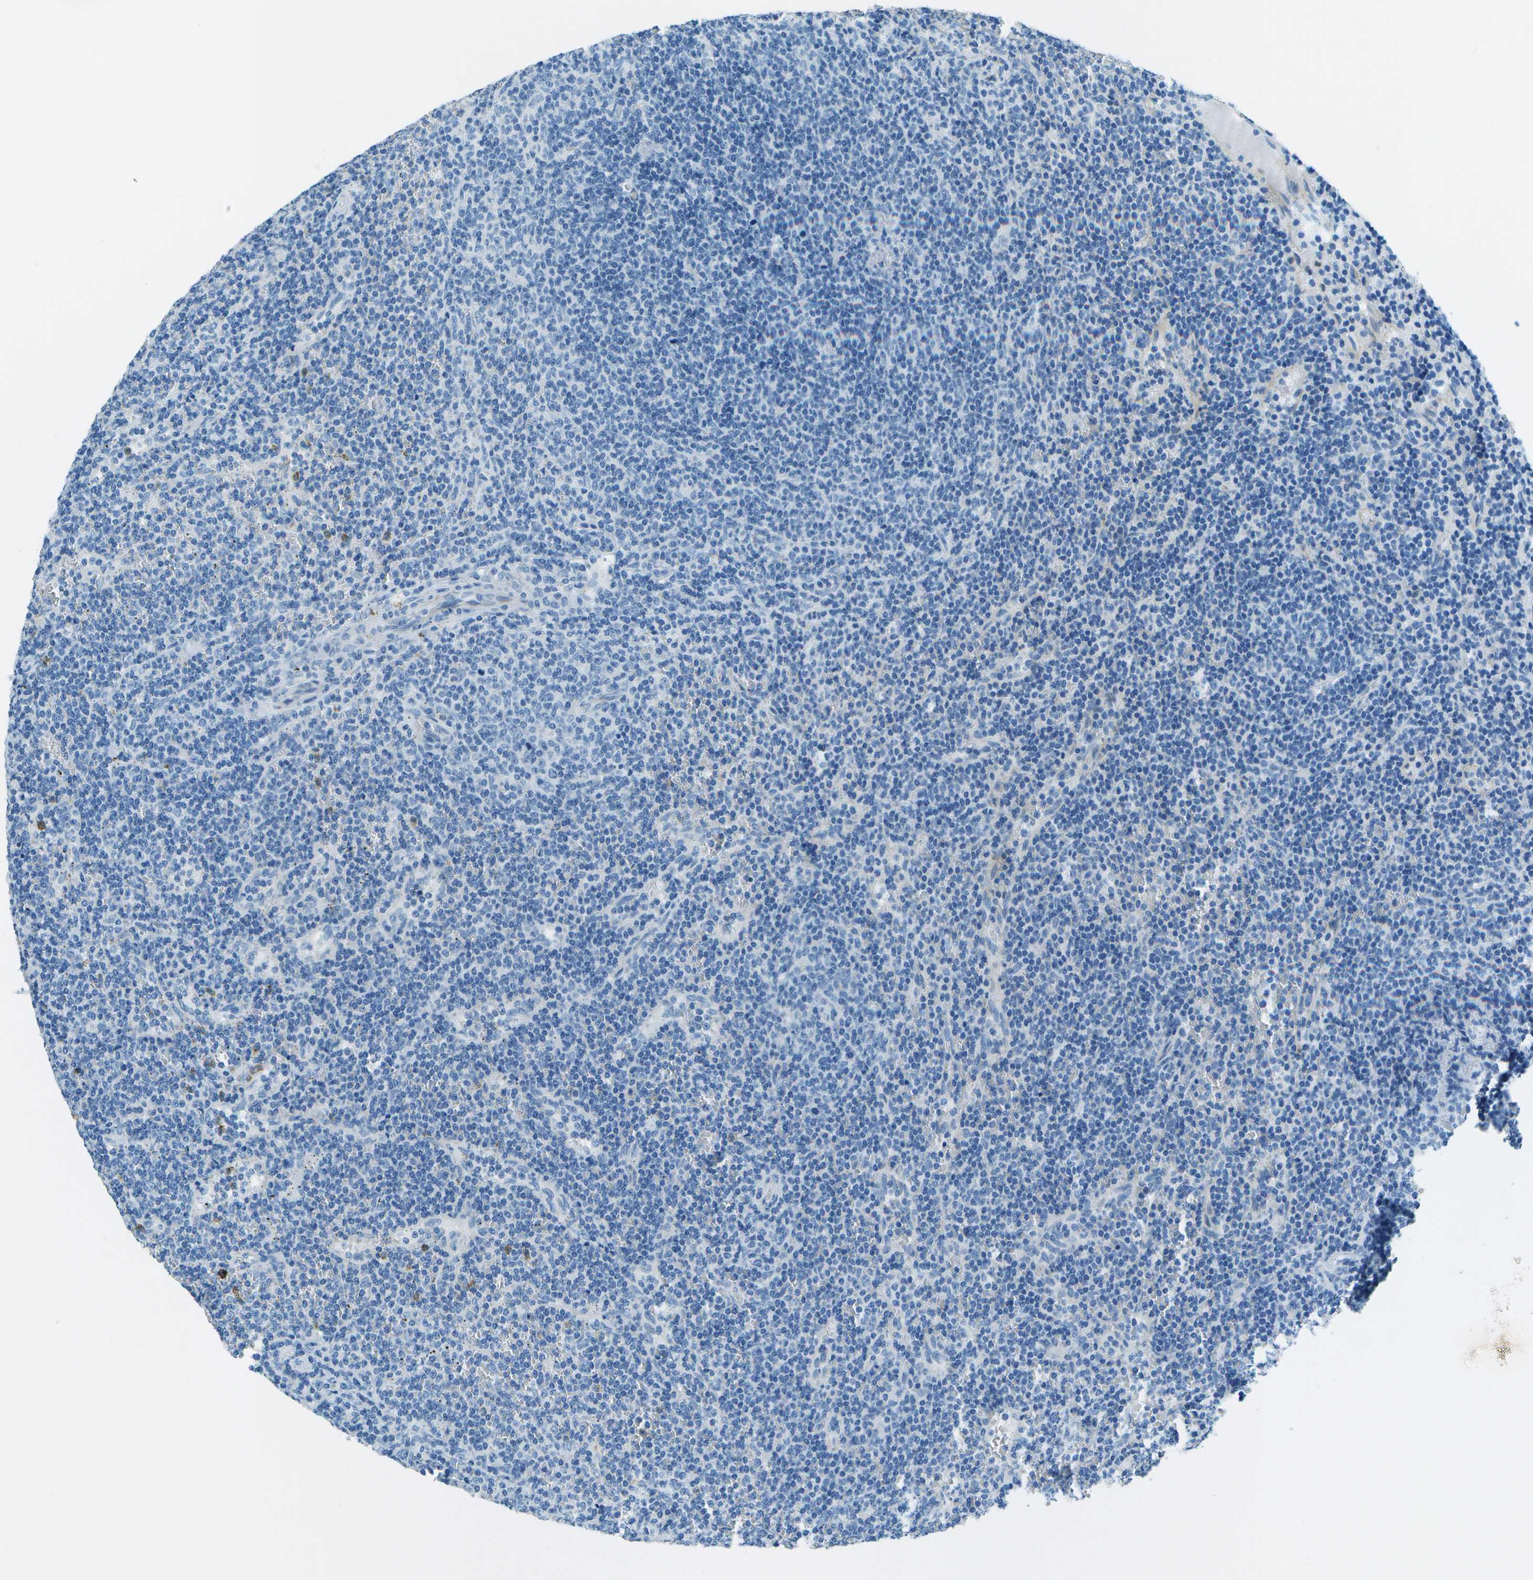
{"staining": {"intensity": "negative", "quantity": "none", "location": "none"}, "tissue": "lymphoma", "cell_type": "Tumor cells", "image_type": "cancer", "snomed": [{"axis": "morphology", "description": "Malignant lymphoma, non-Hodgkin's type, Low grade"}, {"axis": "topography", "description": "Spleen"}], "caption": "This is an immunohistochemistry (IHC) photomicrograph of malignant lymphoma, non-Hodgkin's type (low-grade). There is no expression in tumor cells.", "gene": "SLC16A10", "patient": {"sex": "female", "age": 50}}